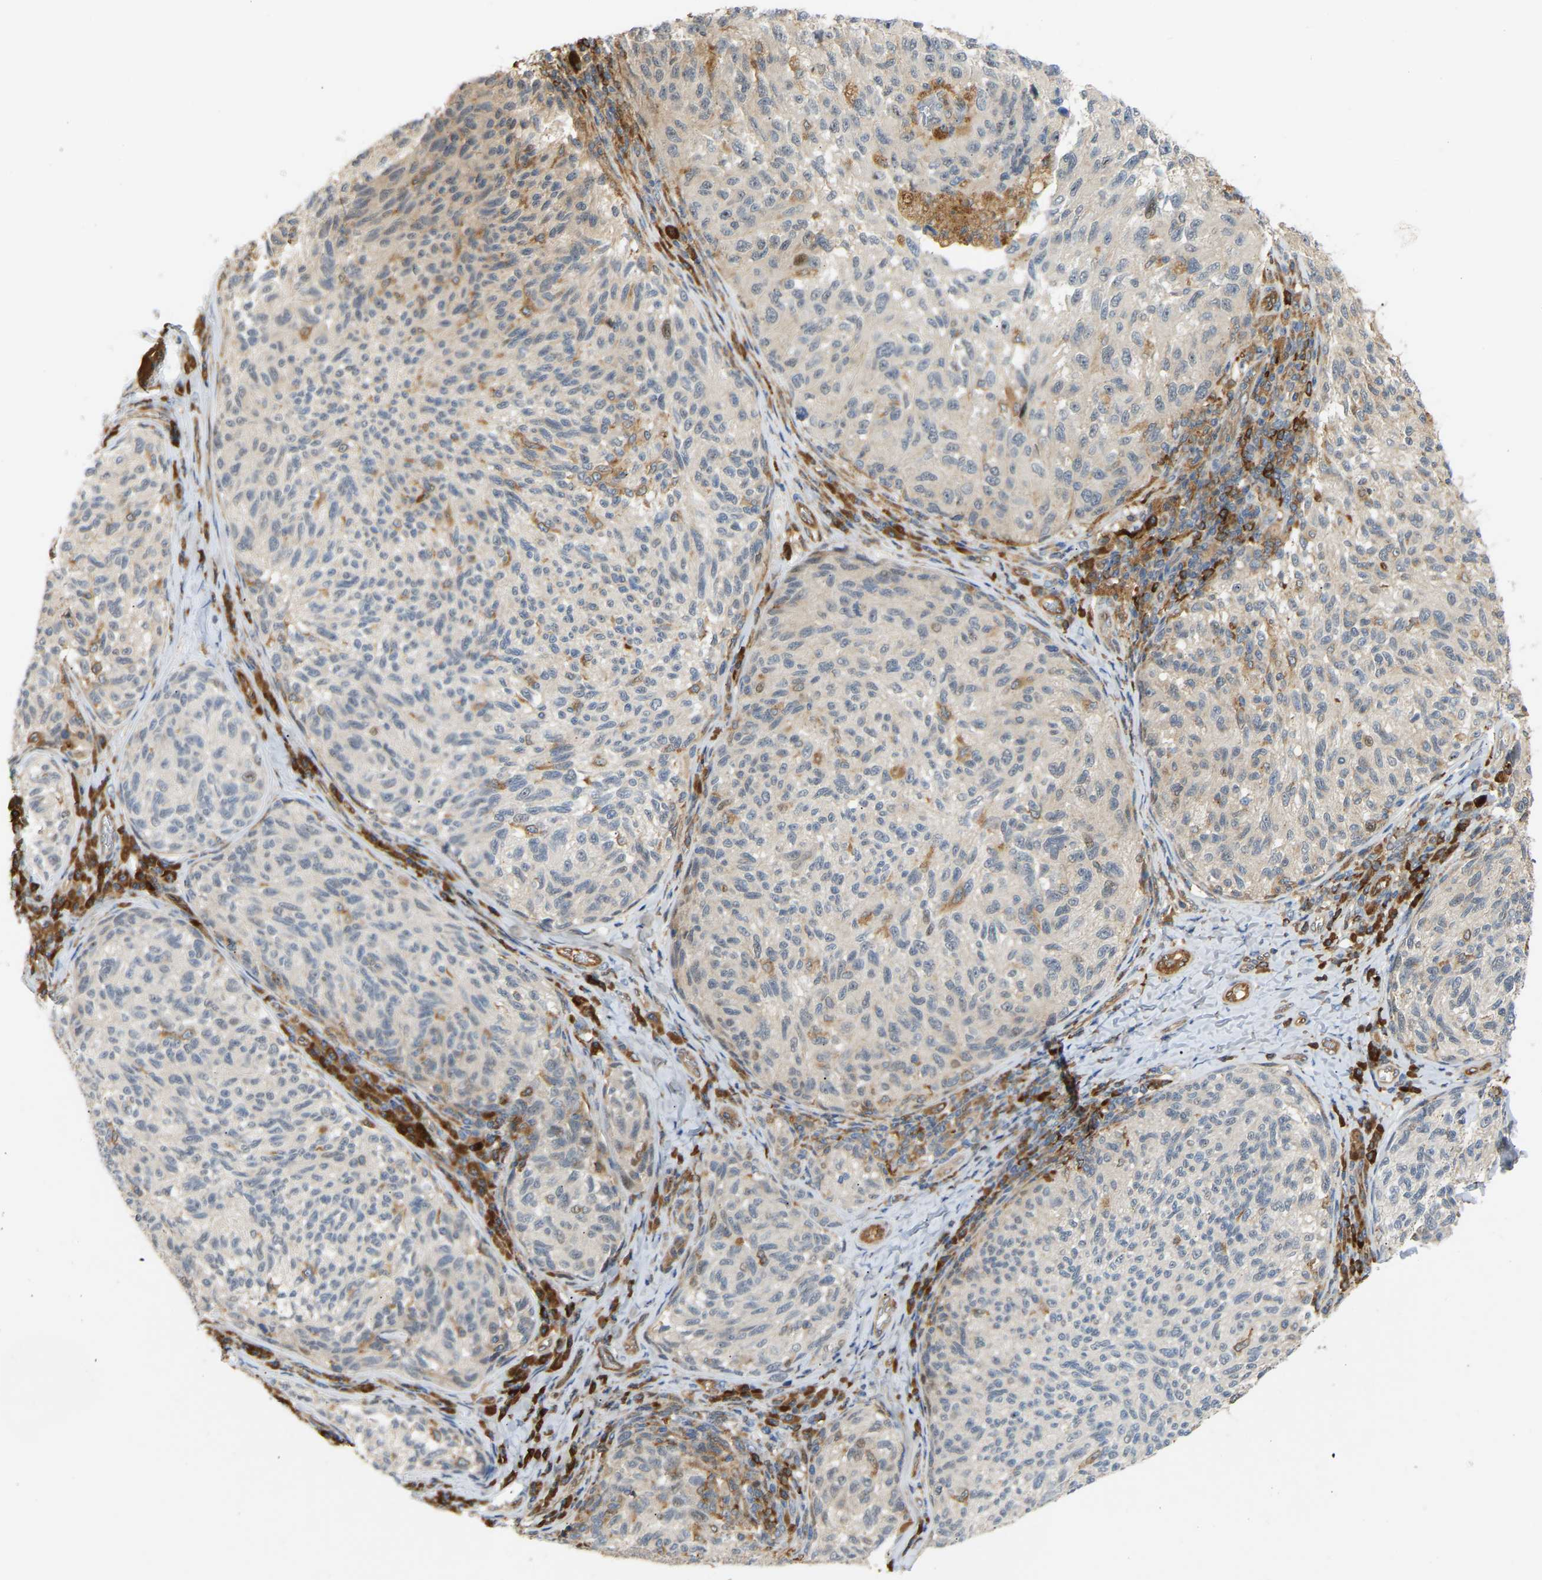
{"staining": {"intensity": "weak", "quantity": "<25%", "location": "cytoplasmic/membranous"}, "tissue": "melanoma", "cell_type": "Tumor cells", "image_type": "cancer", "snomed": [{"axis": "morphology", "description": "Malignant melanoma, NOS"}, {"axis": "topography", "description": "Skin"}], "caption": "This is an immunohistochemistry (IHC) histopathology image of malignant melanoma. There is no expression in tumor cells.", "gene": "PLCG2", "patient": {"sex": "female", "age": 73}}